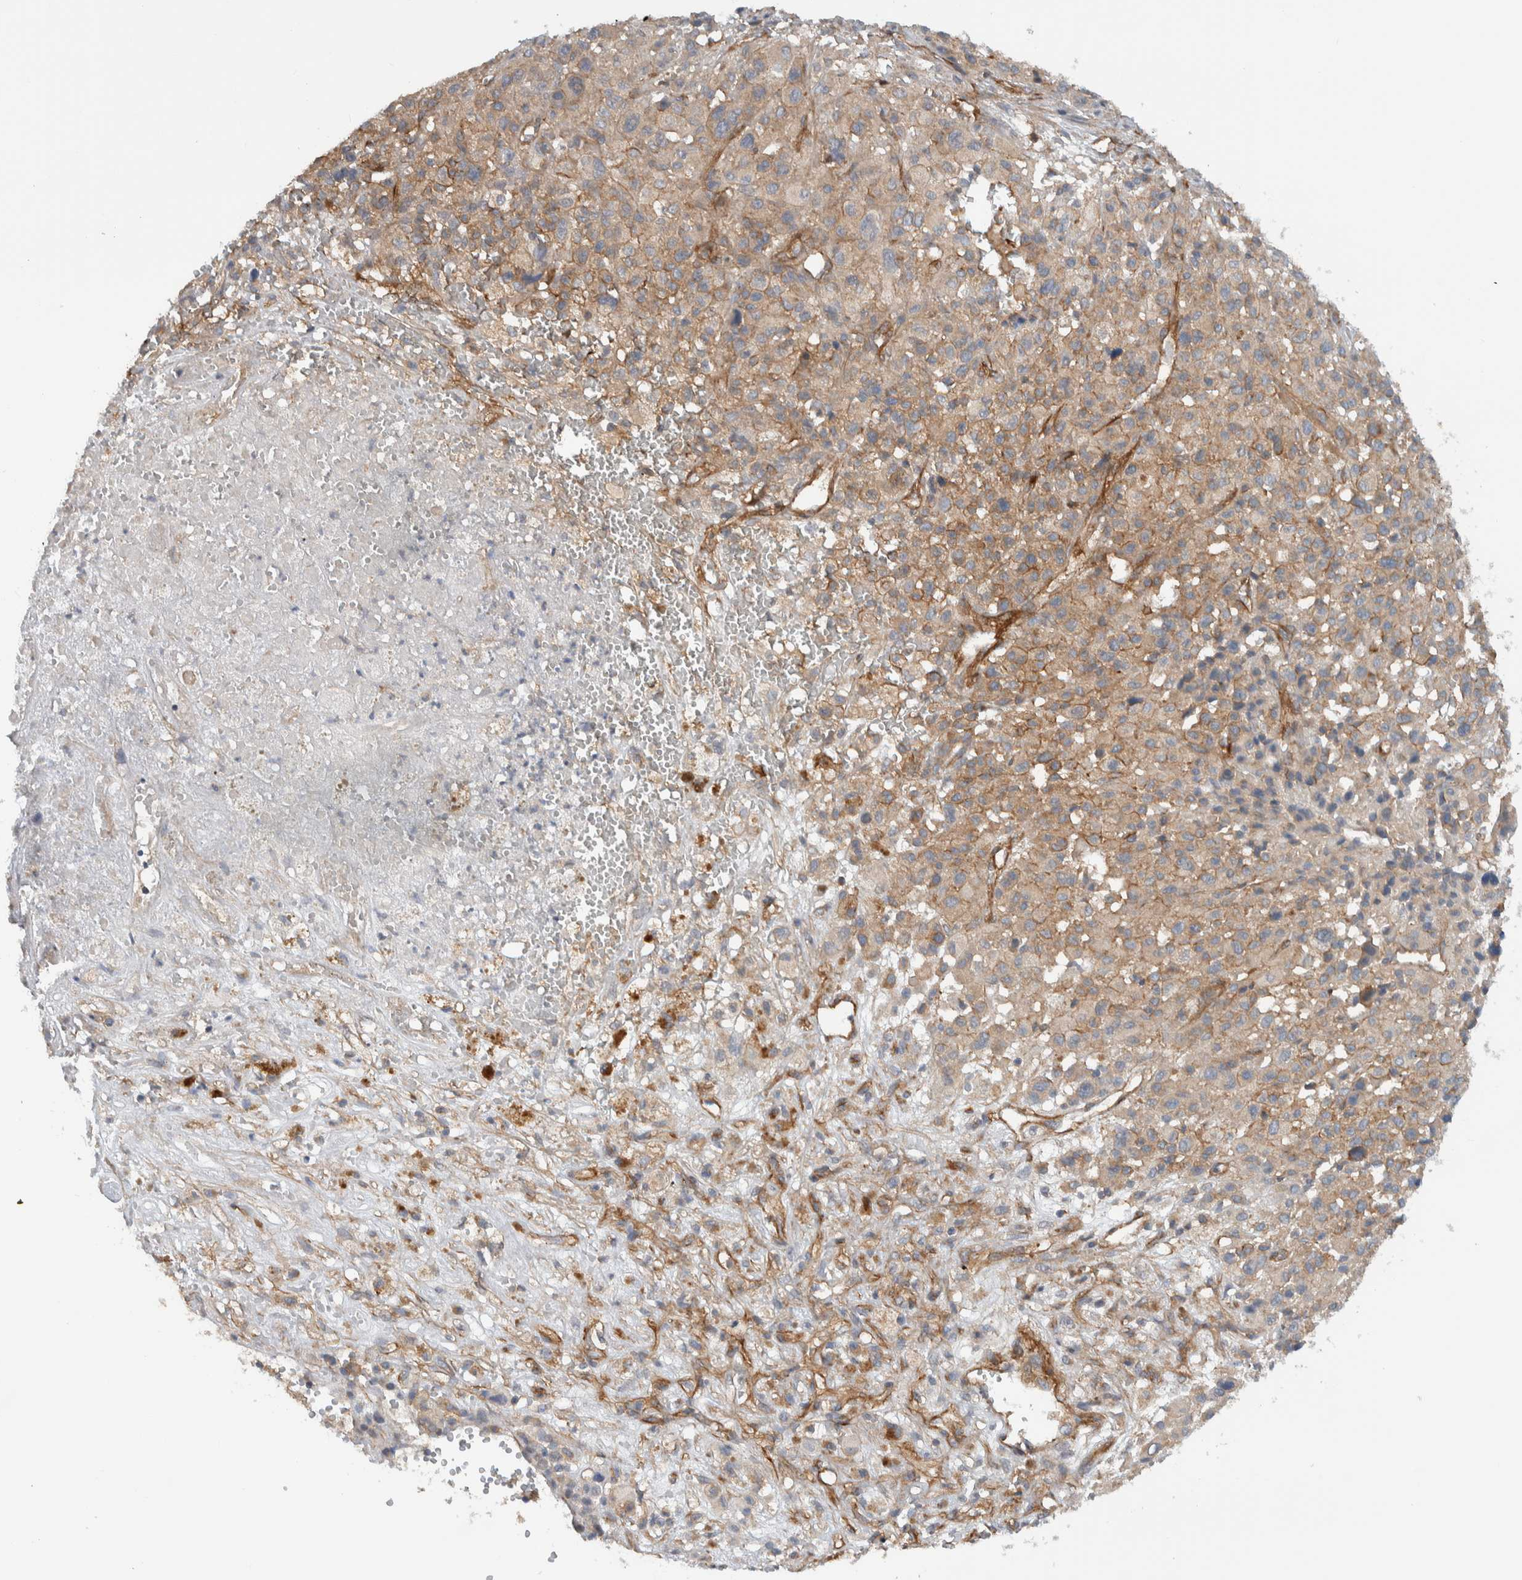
{"staining": {"intensity": "weak", "quantity": ">75%", "location": "cytoplasmic/membranous"}, "tissue": "melanoma", "cell_type": "Tumor cells", "image_type": "cancer", "snomed": [{"axis": "morphology", "description": "Malignant melanoma, Metastatic site"}, {"axis": "topography", "description": "Skin"}], "caption": "This is an image of IHC staining of malignant melanoma (metastatic site), which shows weak staining in the cytoplasmic/membranous of tumor cells.", "gene": "MPRIP", "patient": {"sex": "female", "age": 74}}